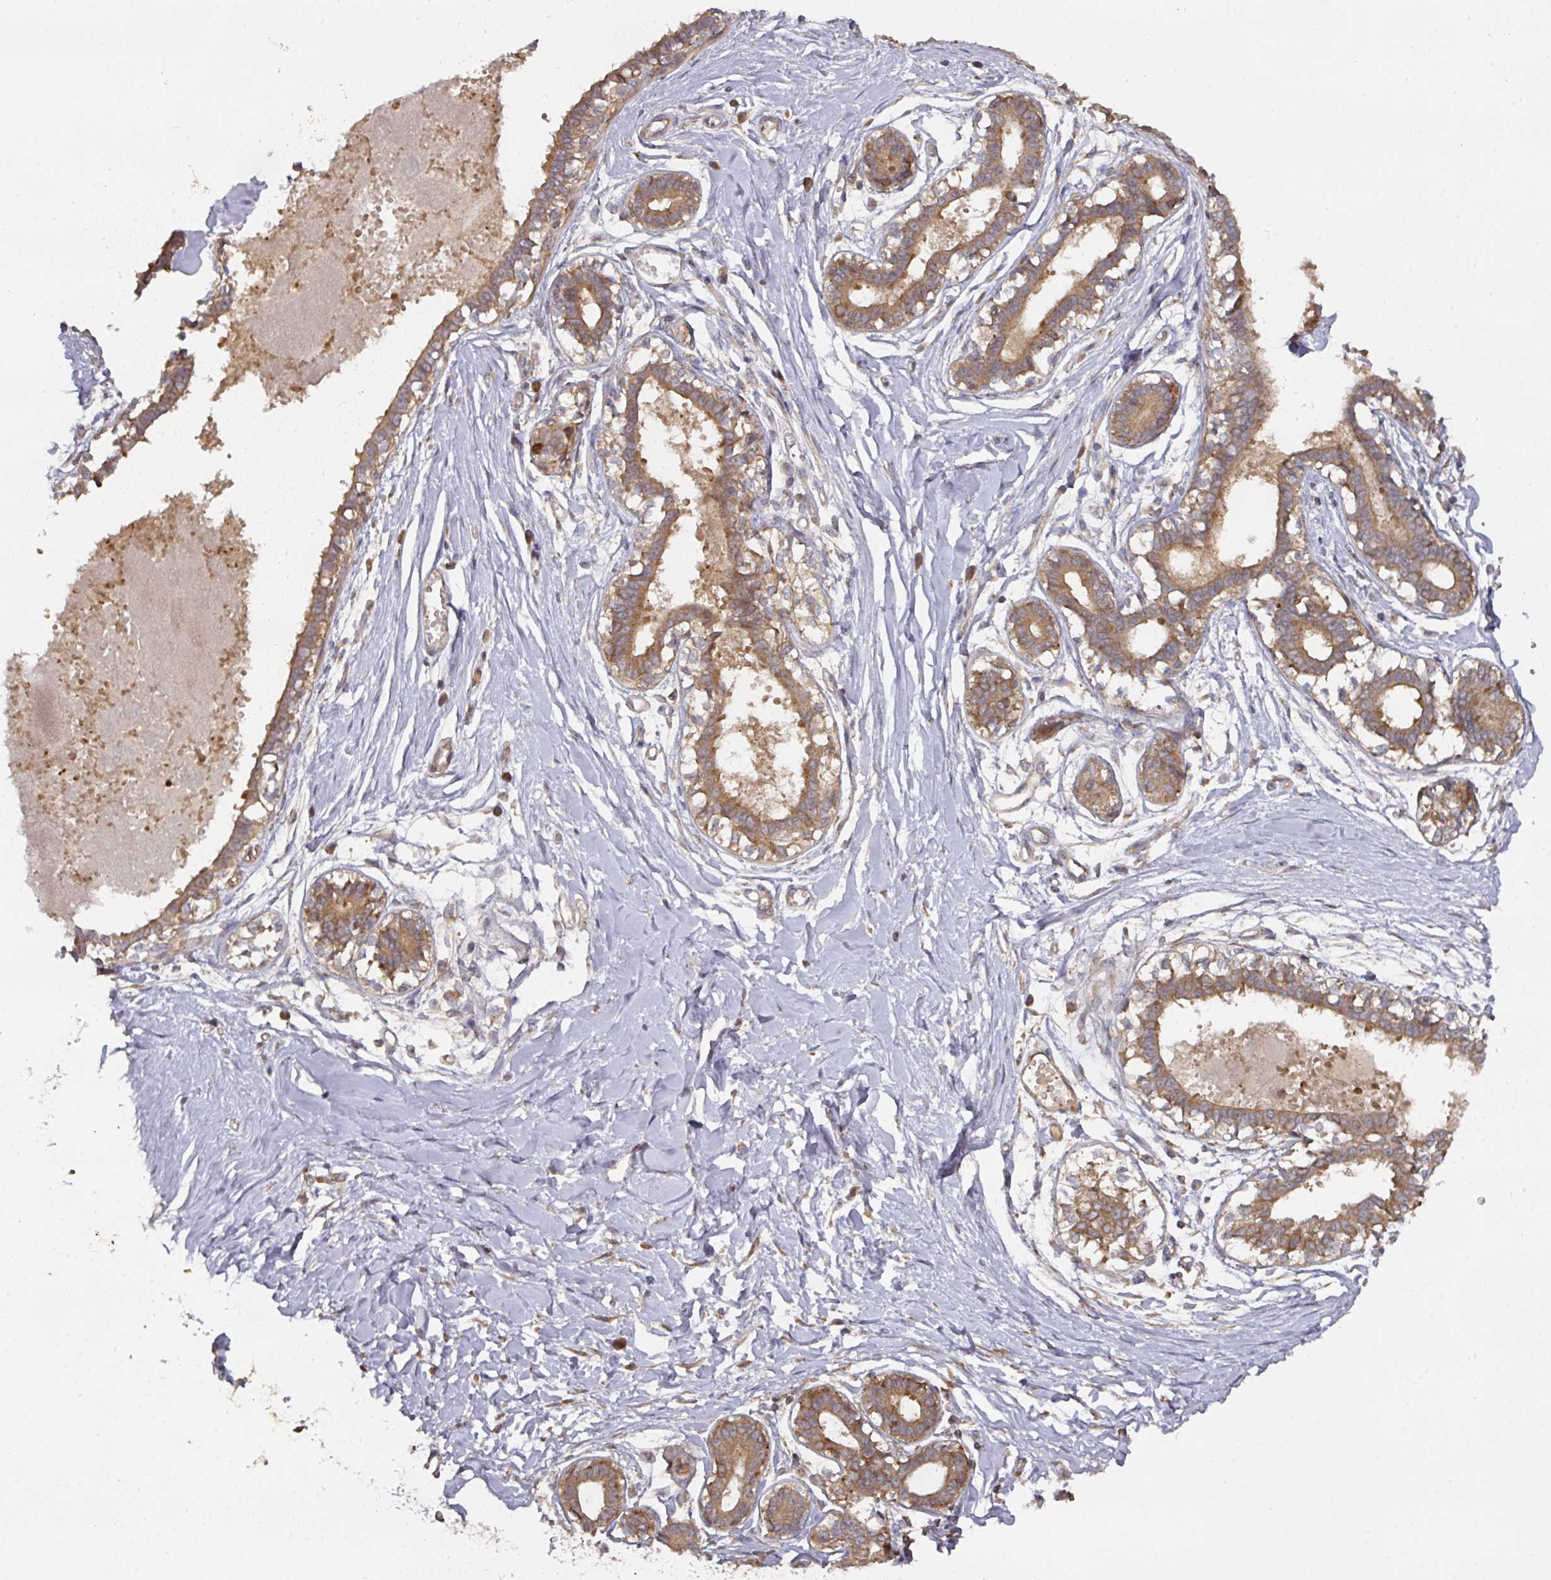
{"staining": {"intensity": "moderate", "quantity": ">75%", "location": "cytoplasmic/membranous"}, "tissue": "breast", "cell_type": "Glandular cells", "image_type": "normal", "snomed": [{"axis": "morphology", "description": "Normal tissue, NOS"}, {"axis": "topography", "description": "Breast"}], "caption": "Moderate cytoplasmic/membranous protein positivity is appreciated in approximately >75% of glandular cells in breast.", "gene": "CEP95", "patient": {"sex": "female", "age": 45}}